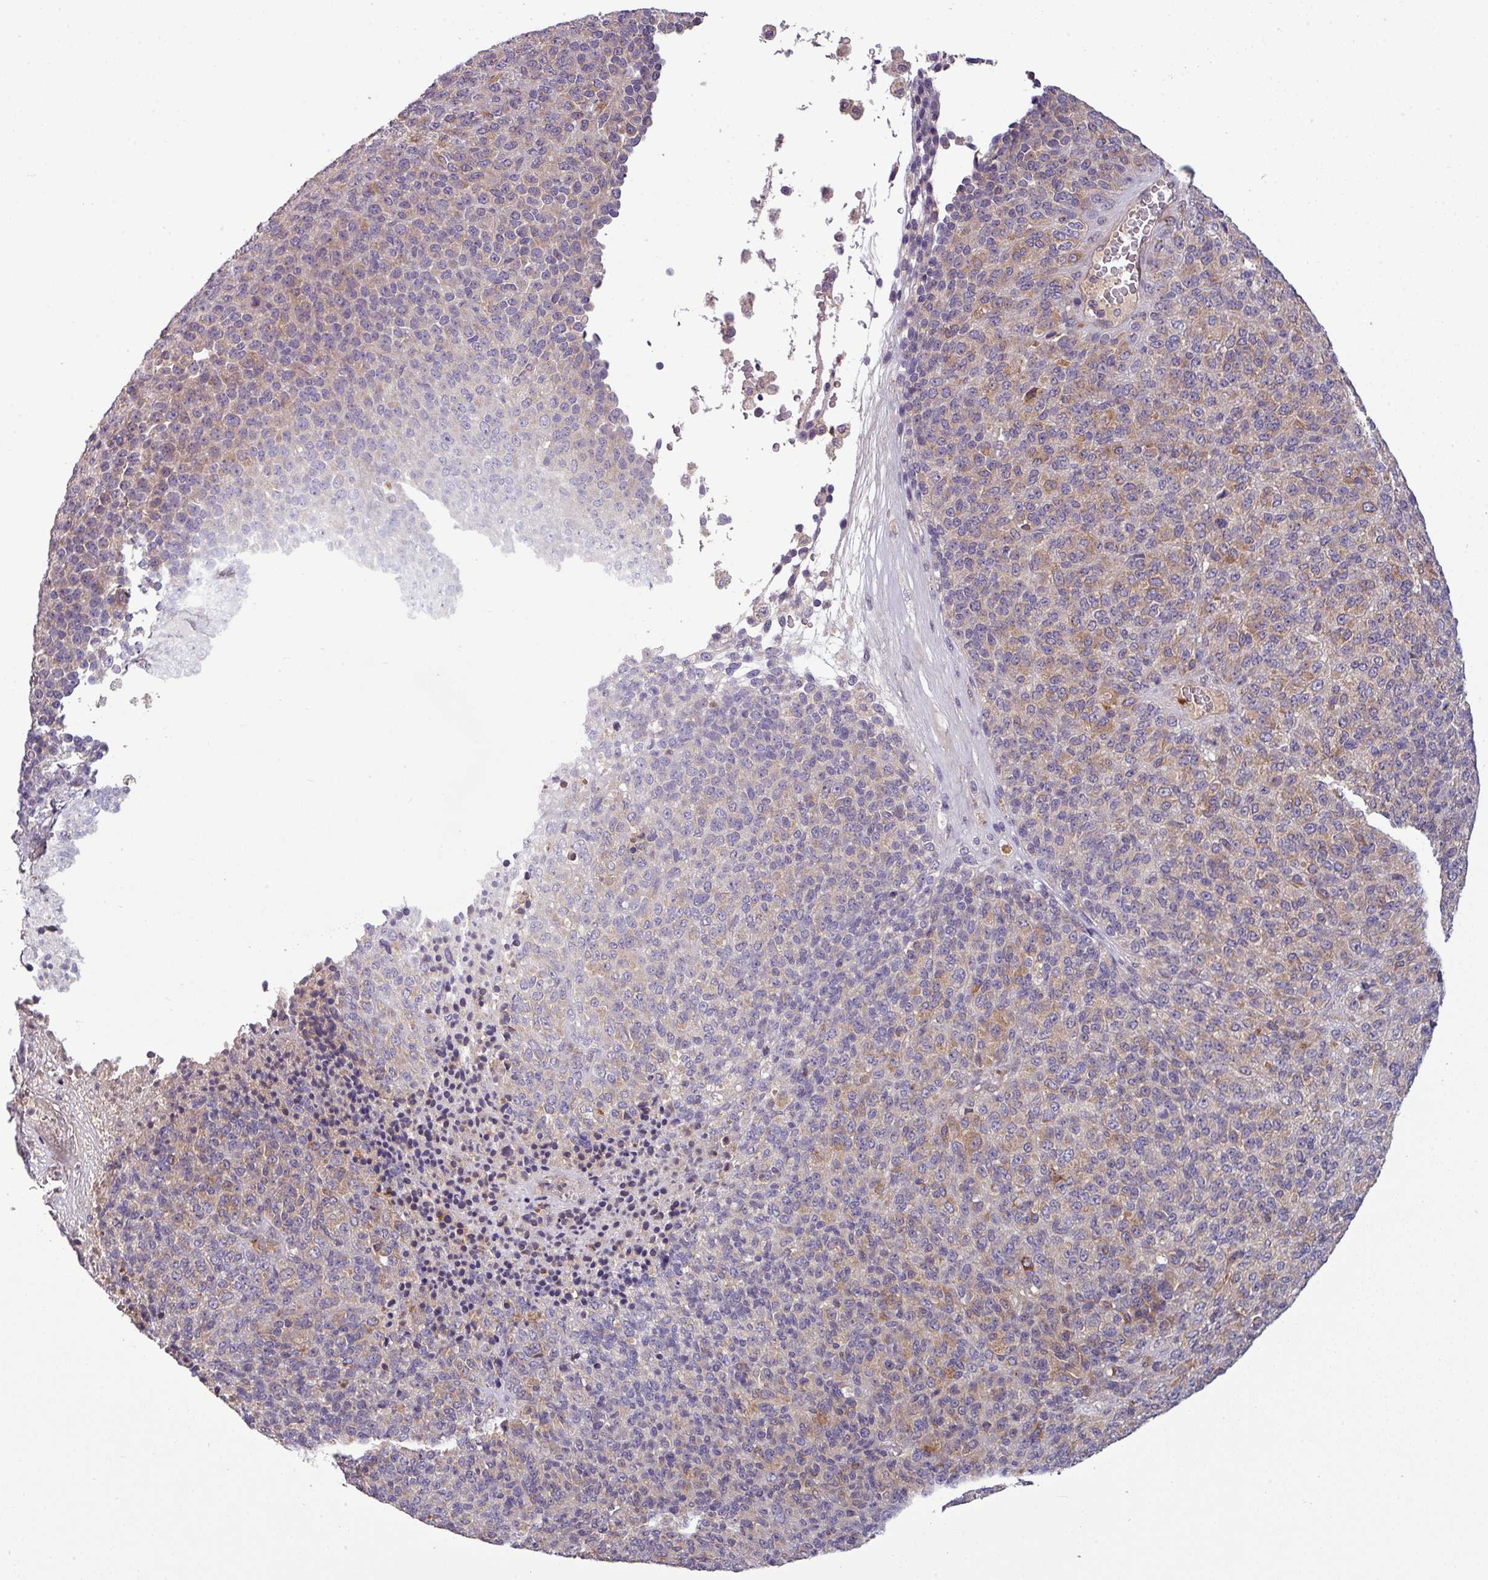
{"staining": {"intensity": "negative", "quantity": "none", "location": "none"}, "tissue": "melanoma", "cell_type": "Tumor cells", "image_type": "cancer", "snomed": [{"axis": "morphology", "description": "Malignant melanoma, Metastatic site"}, {"axis": "topography", "description": "Brain"}], "caption": "A high-resolution image shows immunohistochemistry staining of melanoma, which exhibits no significant positivity in tumor cells.", "gene": "PAPLN", "patient": {"sex": "female", "age": 56}}